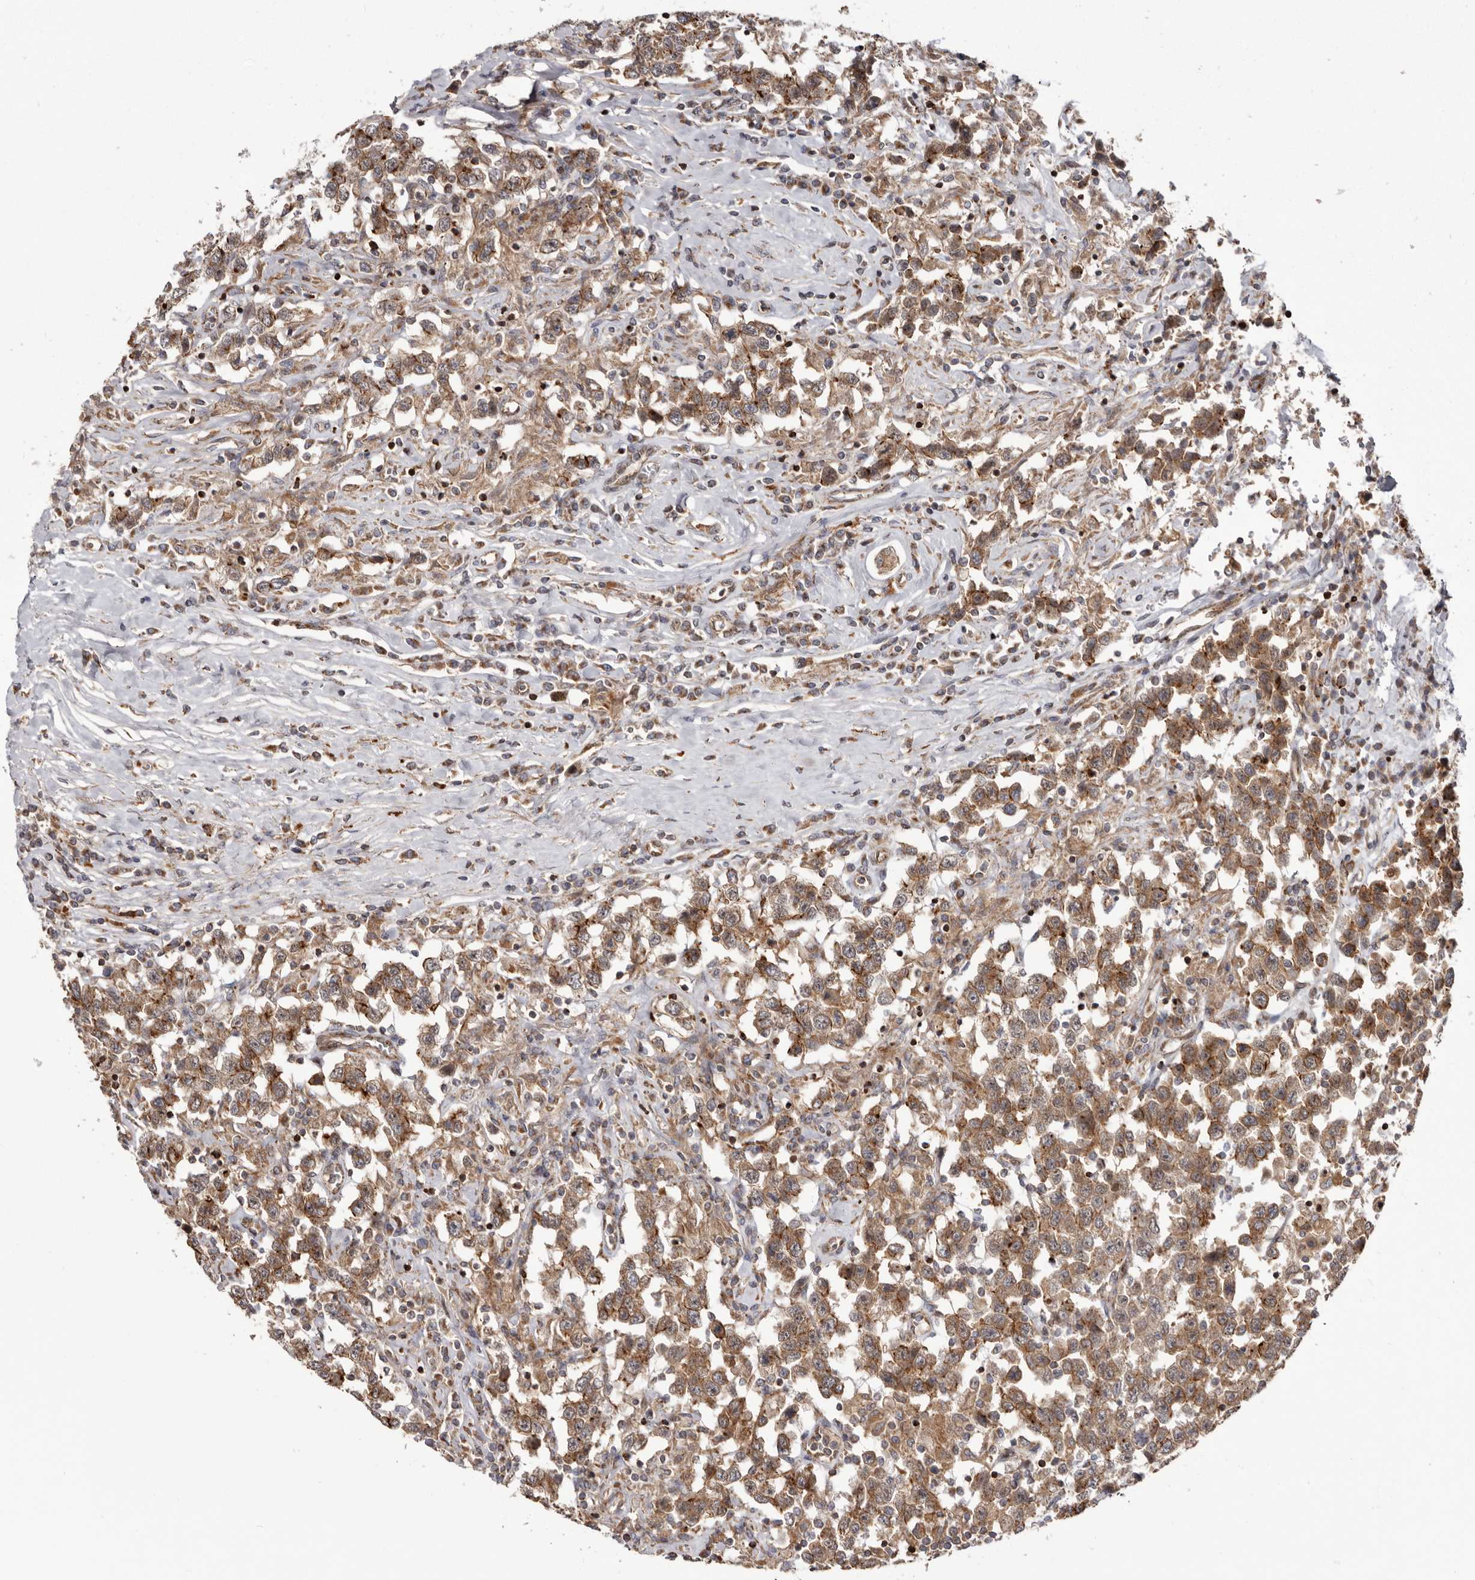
{"staining": {"intensity": "moderate", "quantity": ">75%", "location": "cytoplasmic/membranous"}, "tissue": "testis cancer", "cell_type": "Tumor cells", "image_type": "cancer", "snomed": [{"axis": "morphology", "description": "Seminoma, NOS"}, {"axis": "topography", "description": "Testis"}], "caption": "This is a photomicrograph of IHC staining of testis seminoma, which shows moderate positivity in the cytoplasmic/membranous of tumor cells.", "gene": "NUP43", "patient": {"sex": "male", "age": 41}}